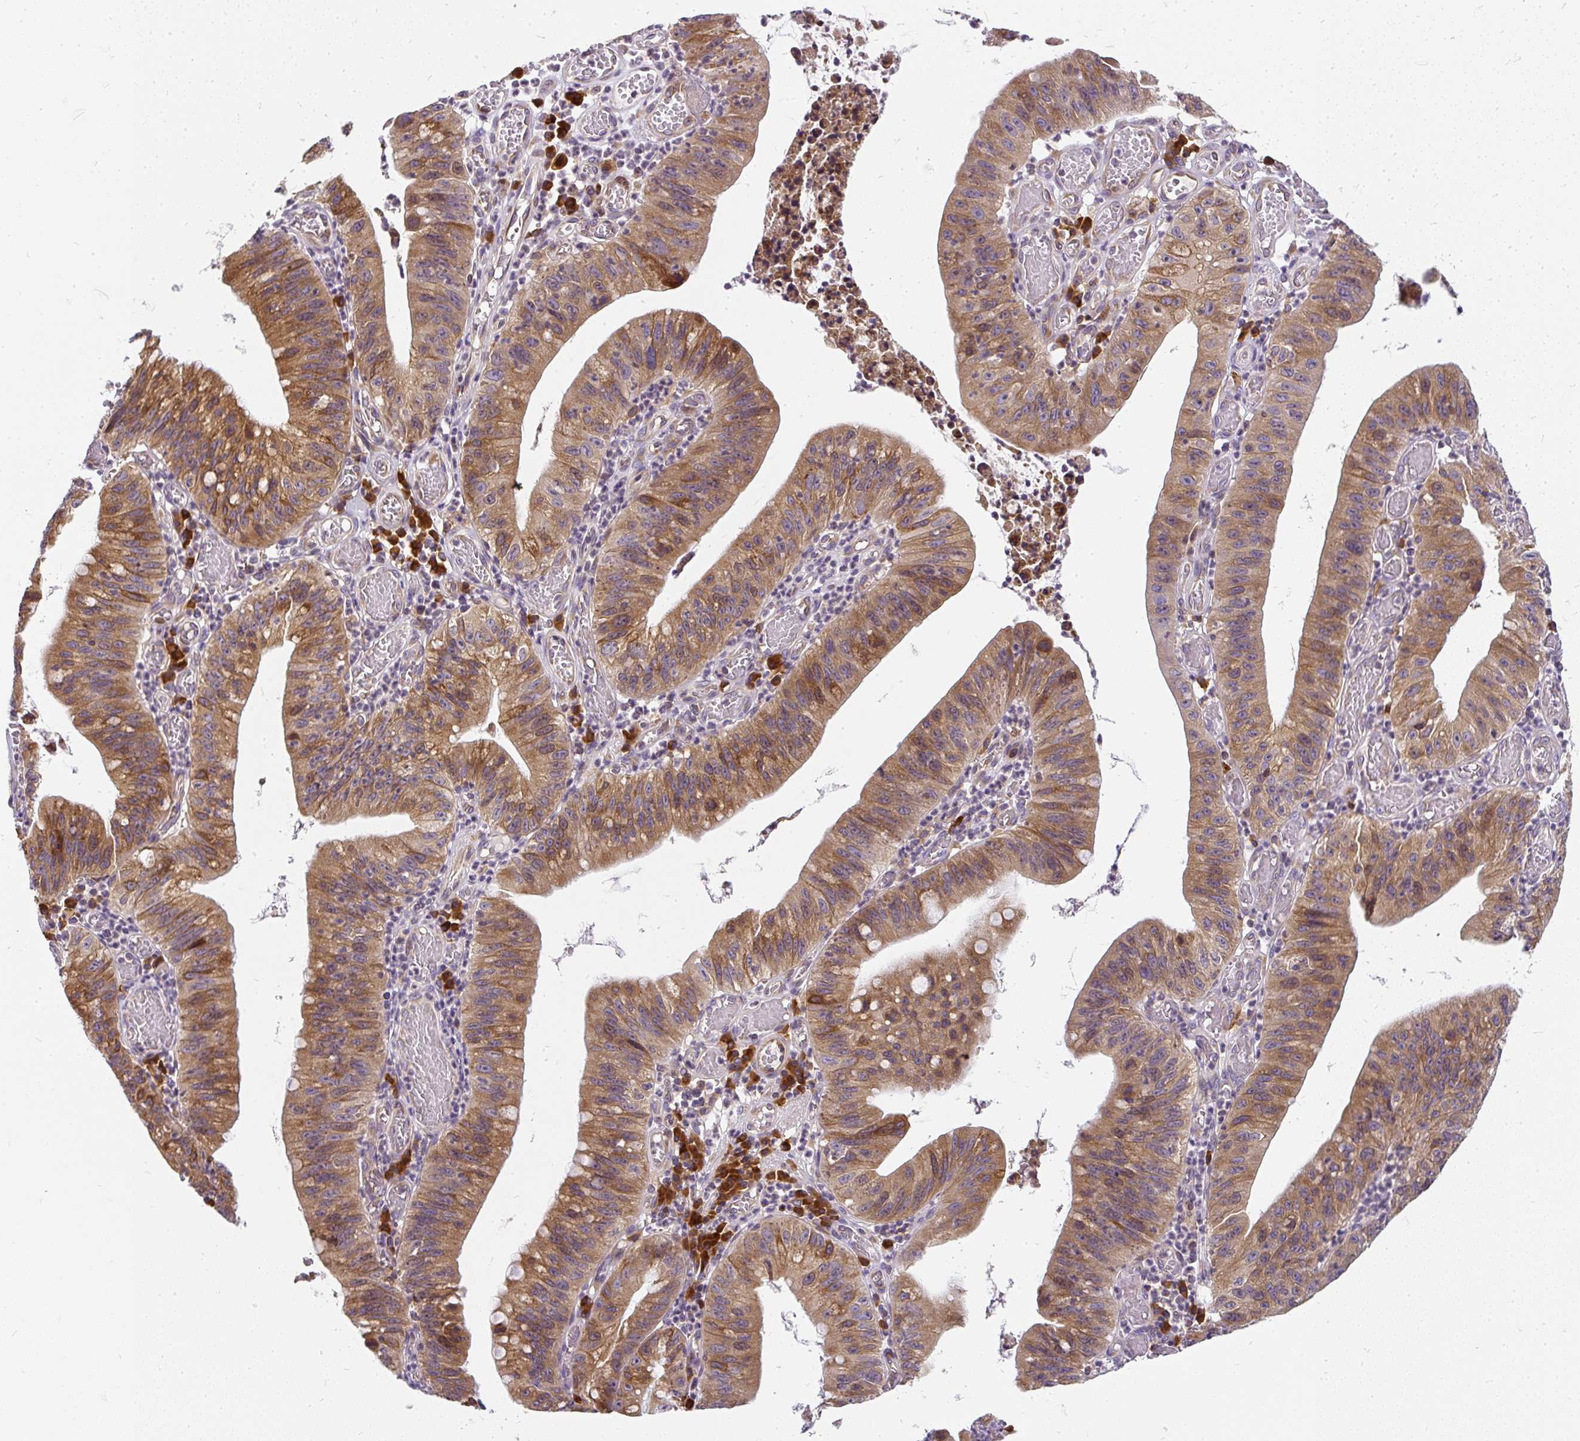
{"staining": {"intensity": "moderate", "quantity": ">75%", "location": "cytoplasmic/membranous,nuclear"}, "tissue": "stomach cancer", "cell_type": "Tumor cells", "image_type": "cancer", "snomed": [{"axis": "morphology", "description": "Adenocarcinoma, NOS"}, {"axis": "topography", "description": "Stomach"}], "caption": "There is medium levels of moderate cytoplasmic/membranous and nuclear expression in tumor cells of stomach cancer (adenocarcinoma), as demonstrated by immunohistochemical staining (brown color).", "gene": "CYP20A1", "patient": {"sex": "male", "age": 59}}